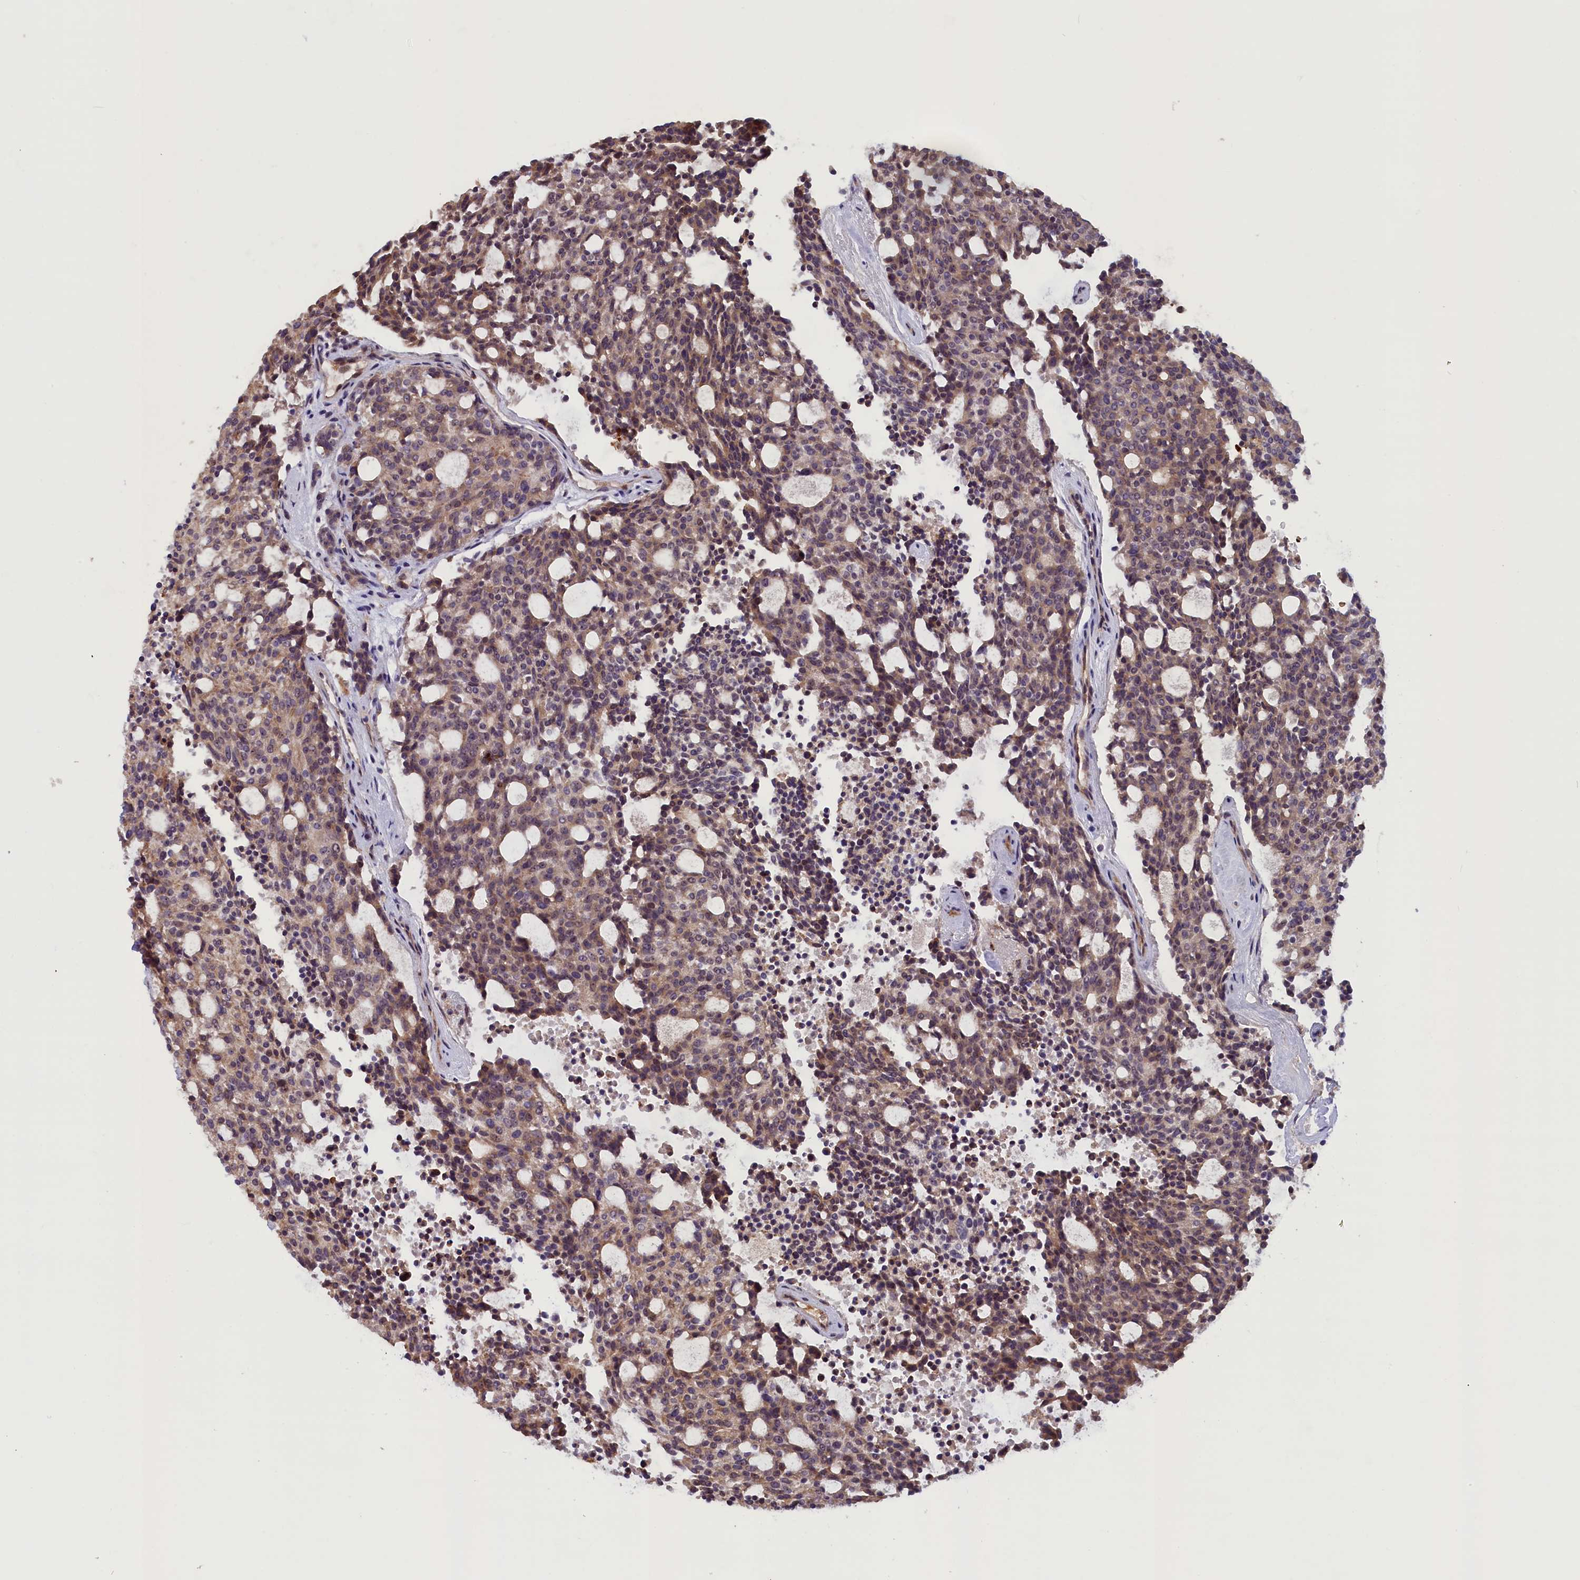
{"staining": {"intensity": "moderate", "quantity": ">75%", "location": "cytoplasmic/membranous"}, "tissue": "carcinoid", "cell_type": "Tumor cells", "image_type": "cancer", "snomed": [{"axis": "morphology", "description": "Carcinoid, malignant, NOS"}, {"axis": "topography", "description": "Pancreas"}], "caption": "Moderate cytoplasmic/membranous expression is appreciated in approximately >75% of tumor cells in malignant carcinoid.", "gene": "CCDC9B", "patient": {"sex": "female", "age": 54}}